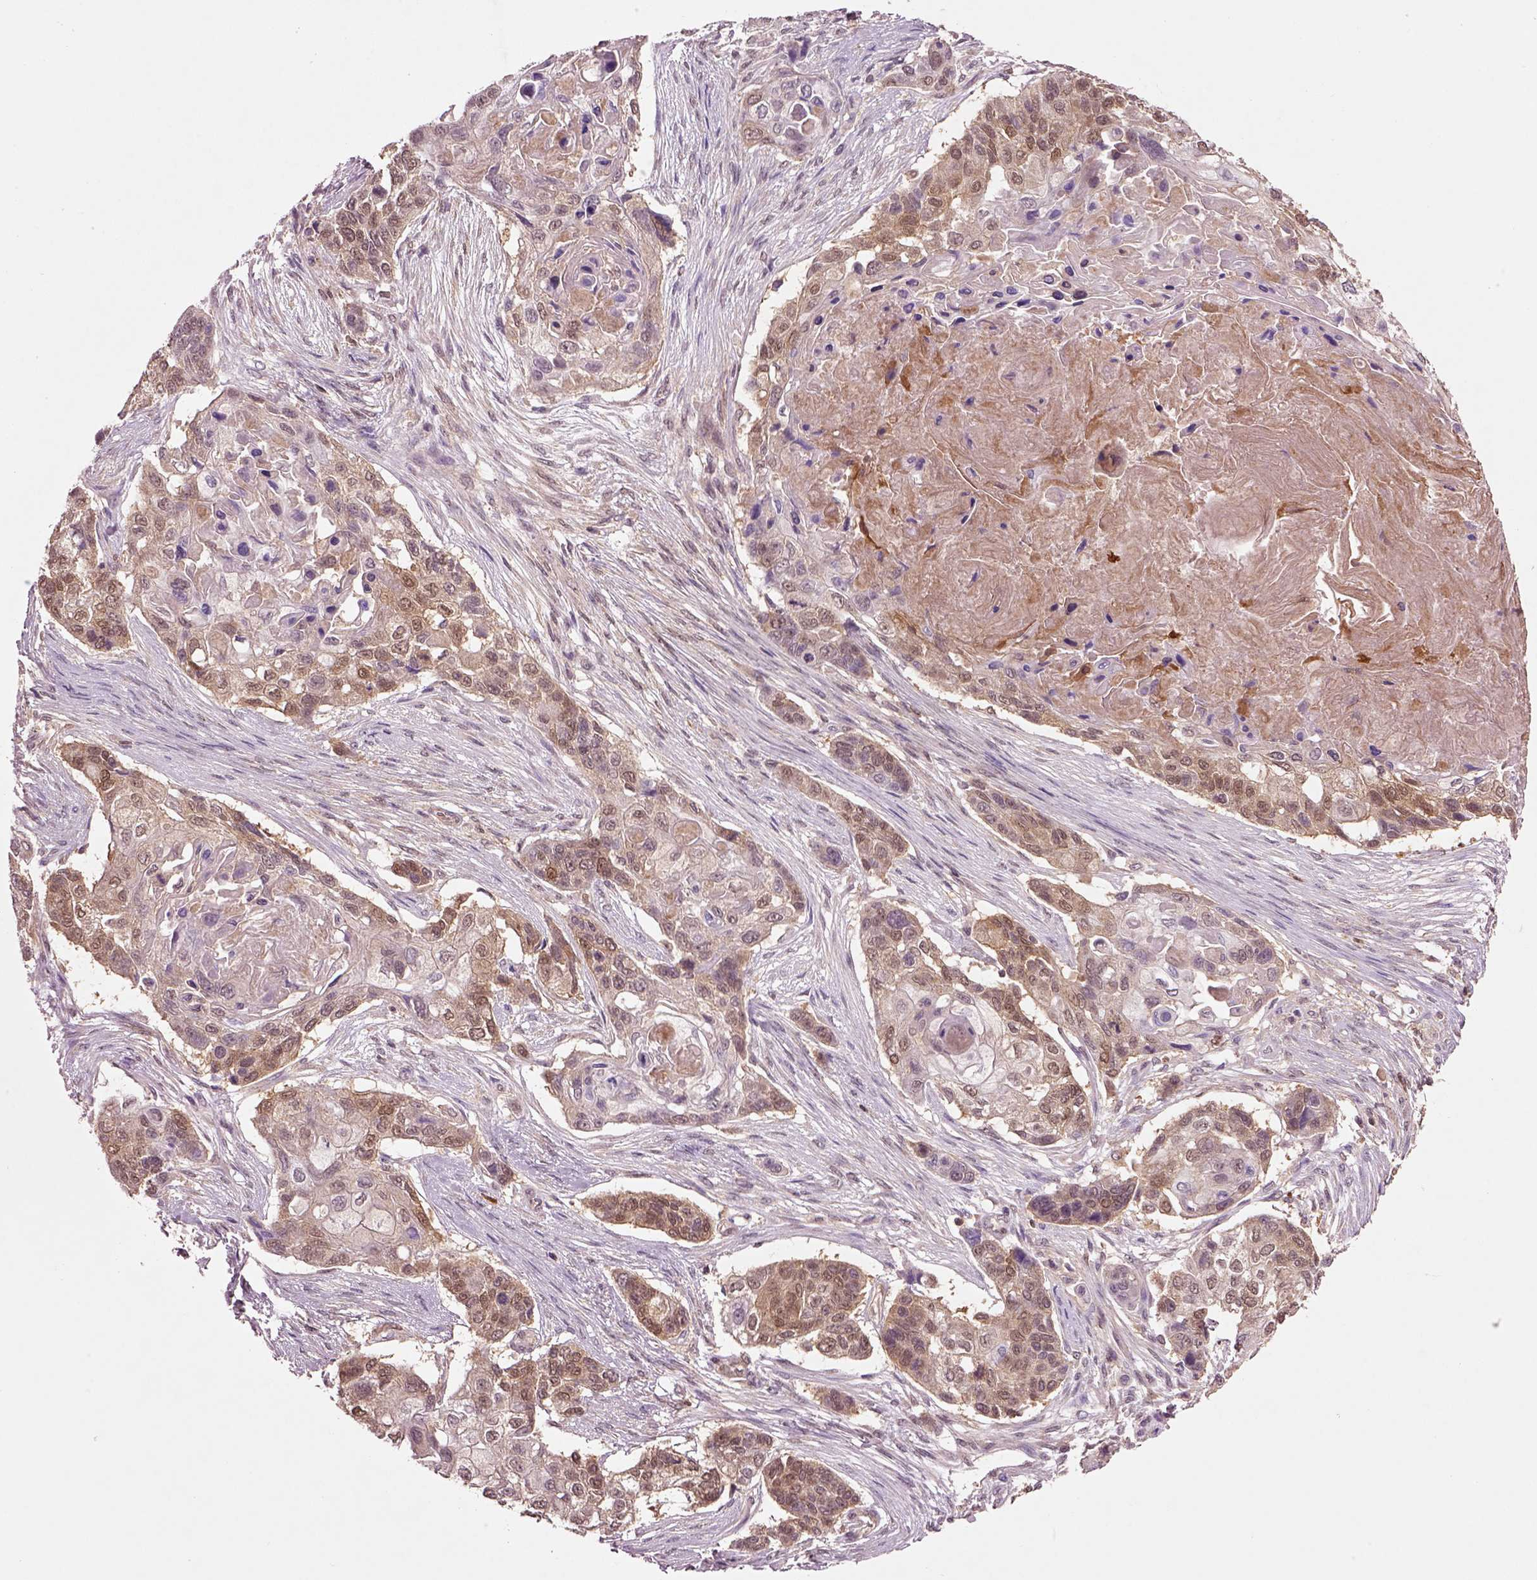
{"staining": {"intensity": "moderate", "quantity": "25%-75%", "location": "cytoplasmic/membranous"}, "tissue": "lung cancer", "cell_type": "Tumor cells", "image_type": "cancer", "snomed": [{"axis": "morphology", "description": "Squamous cell carcinoma, NOS"}, {"axis": "topography", "description": "Lung"}], "caption": "Moderate cytoplasmic/membranous expression is appreciated in about 25%-75% of tumor cells in lung cancer.", "gene": "MDP1", "patient": {"sex": "male", "age": 69}}